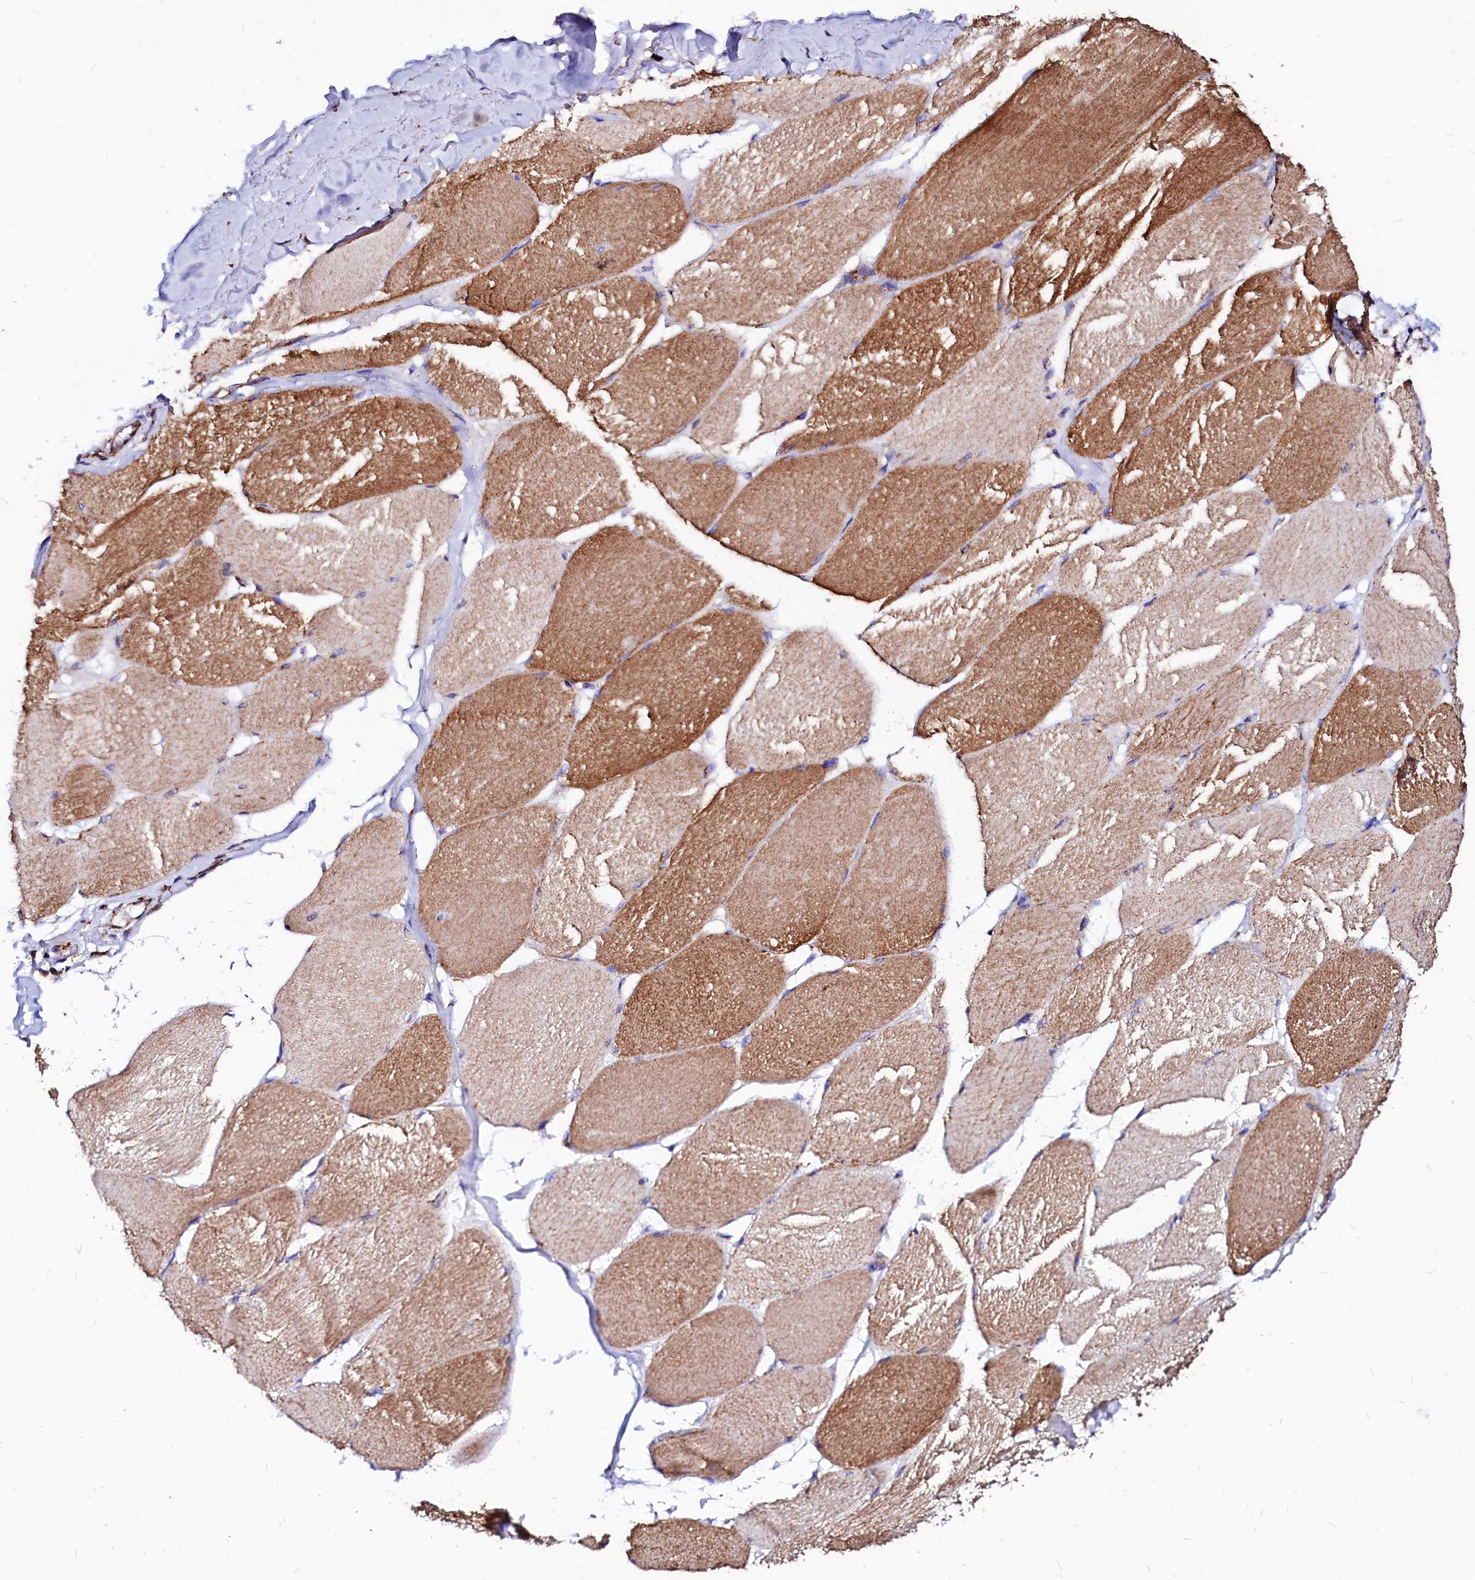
{"staining": {"intensity": "strong", "quantity": ">75%", "location": "cytoplasmic/membranous"}, "tissue": "skeletal muscle", "cell_type": "Myocytes", "image_type": "normal", "snomed": [{"axis": "morphology", "description": "Normal tissue, NOS"}, {"axis": "topography", "description": "Skin"}, {"axis": "topography", "description": "Skeletal muscle"}], "caption": "Immunohistochemical staining of unremarkable skeletal muscle displays >75% levels of strong cytoplasmic/membranous protein staining in approximately >75% of myocytes.", "gene": "MAOB", "patient": {"sex": "male", "age": 83}}